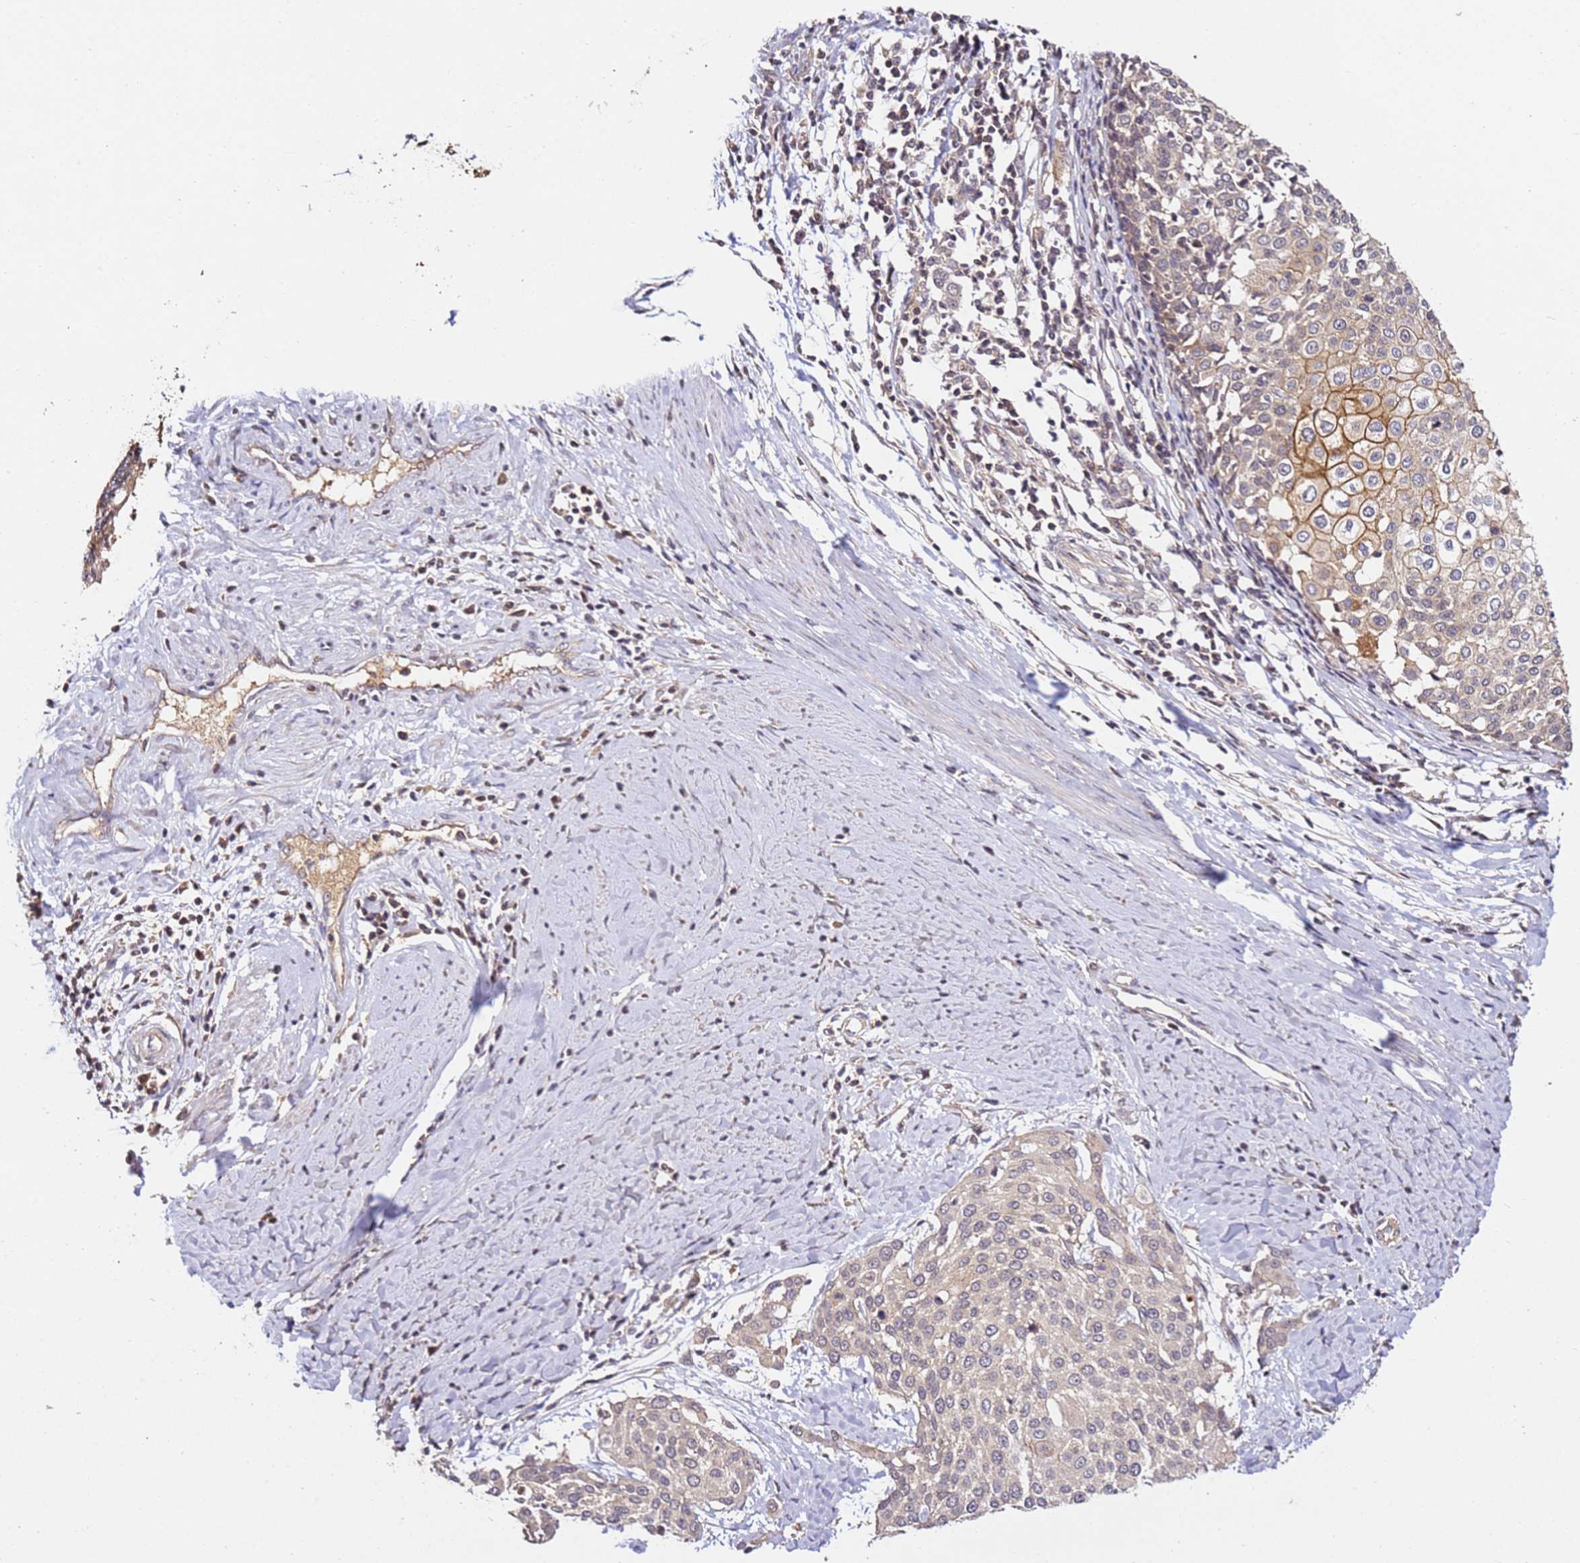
{"staining": {"intensity": "moderate", "quantity": "<25%", "location": "cytoplasmic/membranous"}, "tissue": "cervical cancer", "cell_type": "Tumor cells", "image_type": "cancer", "snomed": [{"axis": "morphology", "description": "Squamous cell carcinoma, NOS"}, {"axis": "topography", "description": "Cervix"}], "caption": "Immunohistochemical staining of squamous cell carcinoma (cervical) displays low levels of moderate cytoplasmic/membranous protein staining in about <25% of tumor cells. Using DAB (brown) and hematoxylin (blue) stains, captured at high magnification using brightfield microscopy.", "gene": "DDX27", "patient": {"sex": "female", "age": 44}}